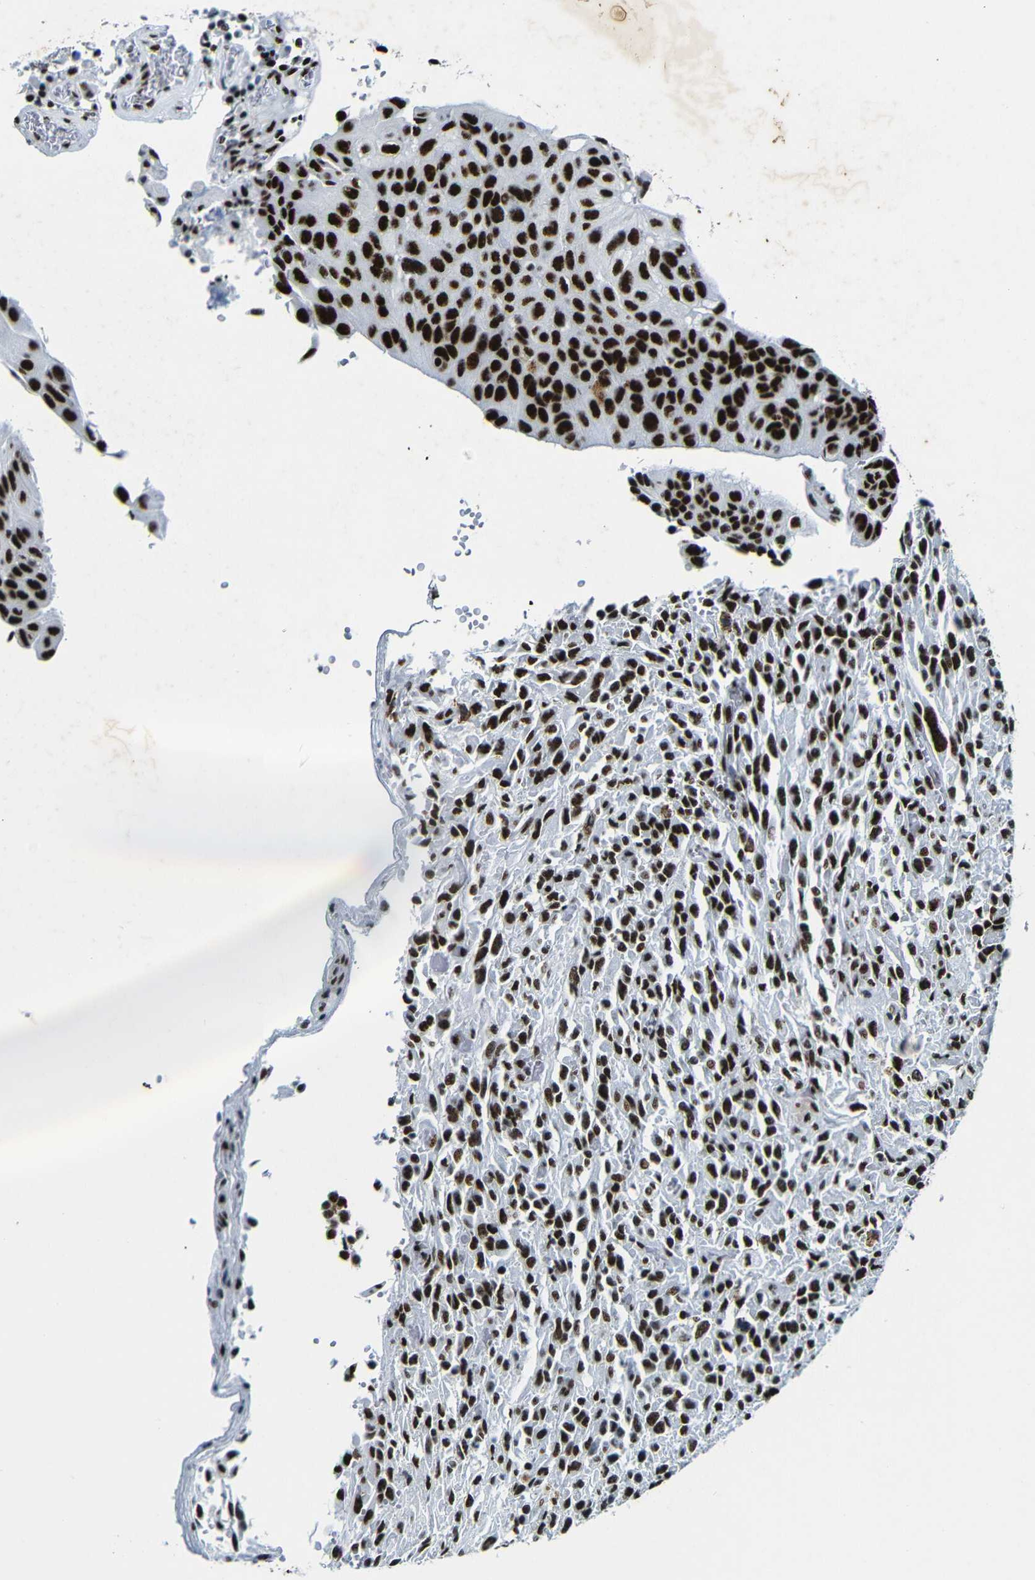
{"staining": {"intensity": "strong", "quantity": ">75%", "location": "nuclear"}, "tissue": "urothelial cancer", "cell_type": "Tumor cells", "image_type": "cancer", "snomed": [{"axis": "morphology", "description": "Urothelial carcinoma, High grade"}, {"axis": "topography", "description": "Urinary bladder"}], "caption": "Immunohistochemical staining of urothelial cancer displays strong nuclear protein staining in about >75% of tumor cells.", "gene": "SRSF1", "patient": {"sex": "male", "age": 66}}